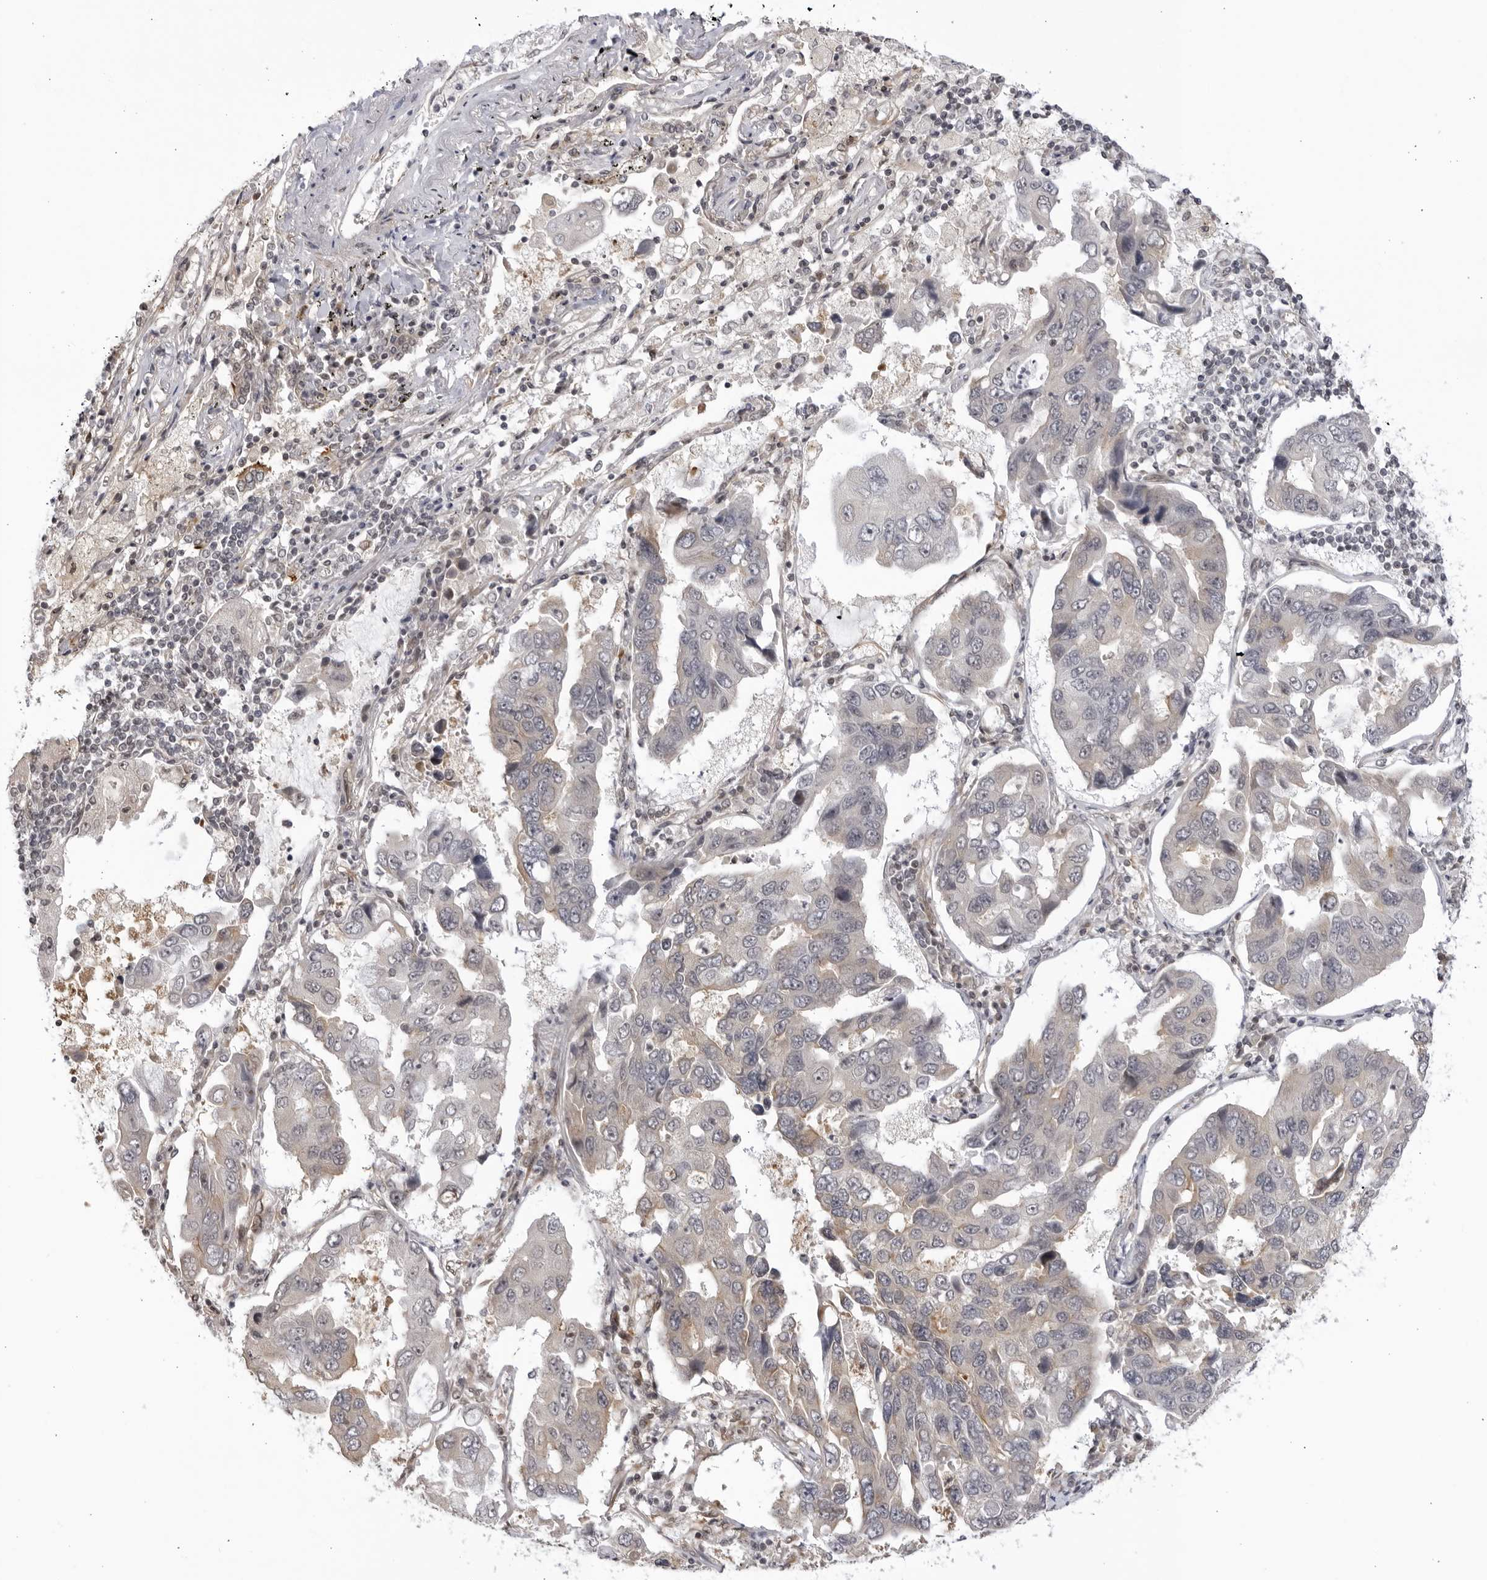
{"staining": {"intensity": "negative", "quantity": "none", "location": "none"}, "tissue": "lung cancer", "cell_type": "Tumor cells", "image_type": "cancer", "snomed": [{"axis": "morphology", "description": "Adenocarcinoma, NOS"}, {"axis": "topography", "description": "Lung"}], "caption": "Lung cancer was stained to show a protein in brown. There is no significant staining in tumor cells.", "gene": "CNBD1", "patient": {"sex": "male", "age": 64}}